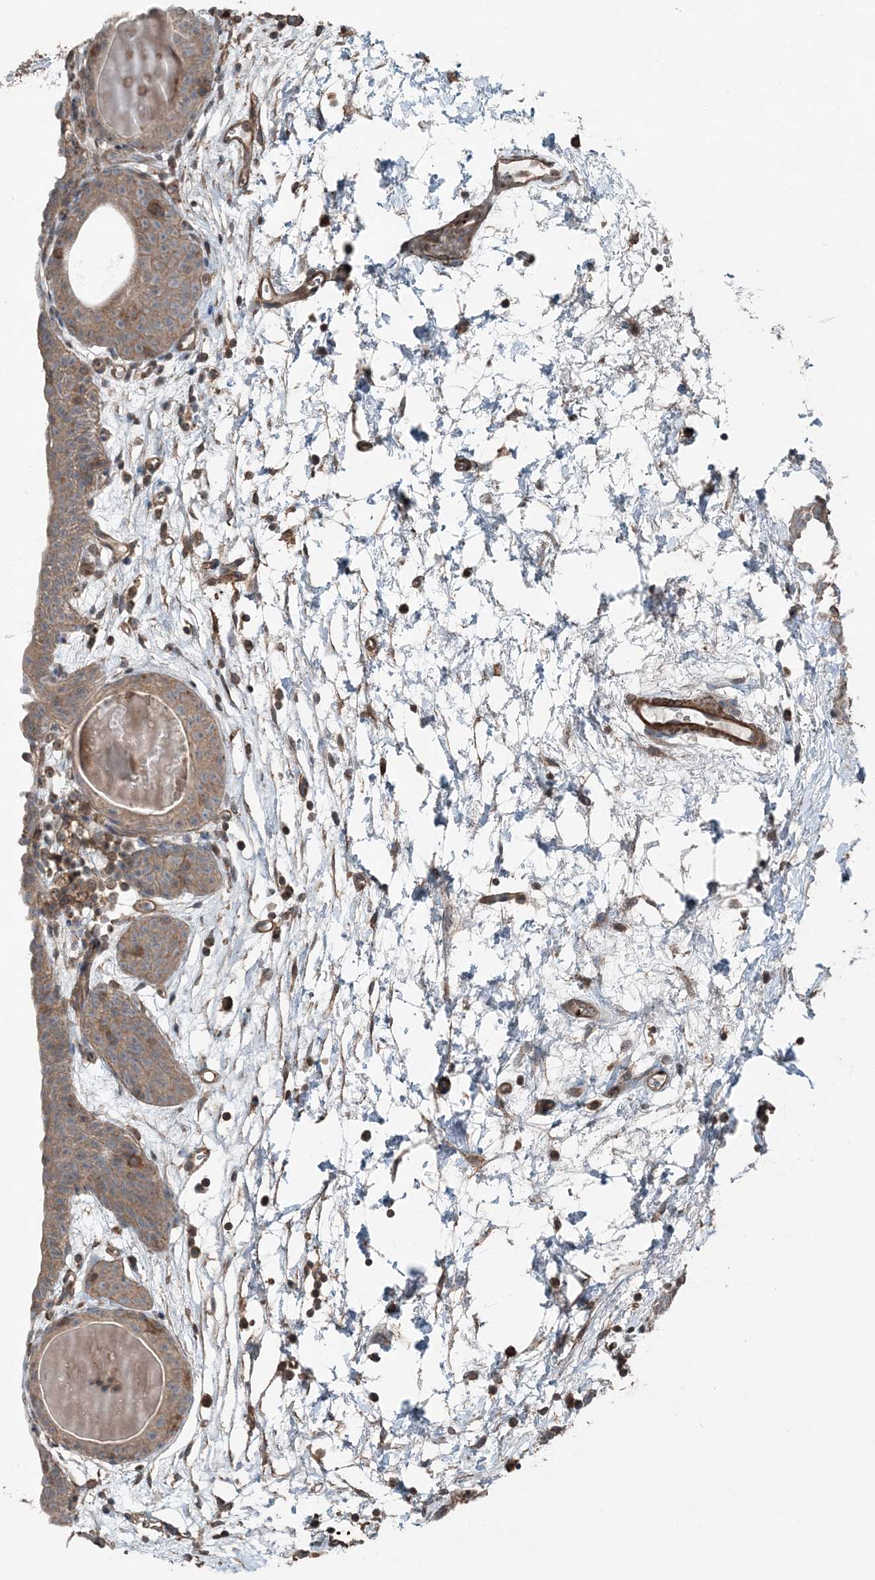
{"staining": {"intensity": "weak", "quantity": ">75%", "location": "cytoplasmic/membranous"}, "tissue": "urinary bladder", "cell_type": "Urothelial cells", "image_type": "normal", "snomed": [{"axis": "morphology", "description": "Normal tissue, NOS"}, {"axis": "topography", "description": "Urinary bladder"}], "caption": "Benign urinary bladder demonstrates weak cytoplasmic/membranous positivity in about >75% of urothelial cells, visualized by immunohistochemistry. (Brightfield microscopy of DAB IHC at high magnification).", "gene": "KY", "patient": {"sex": "male", "age": 83}}